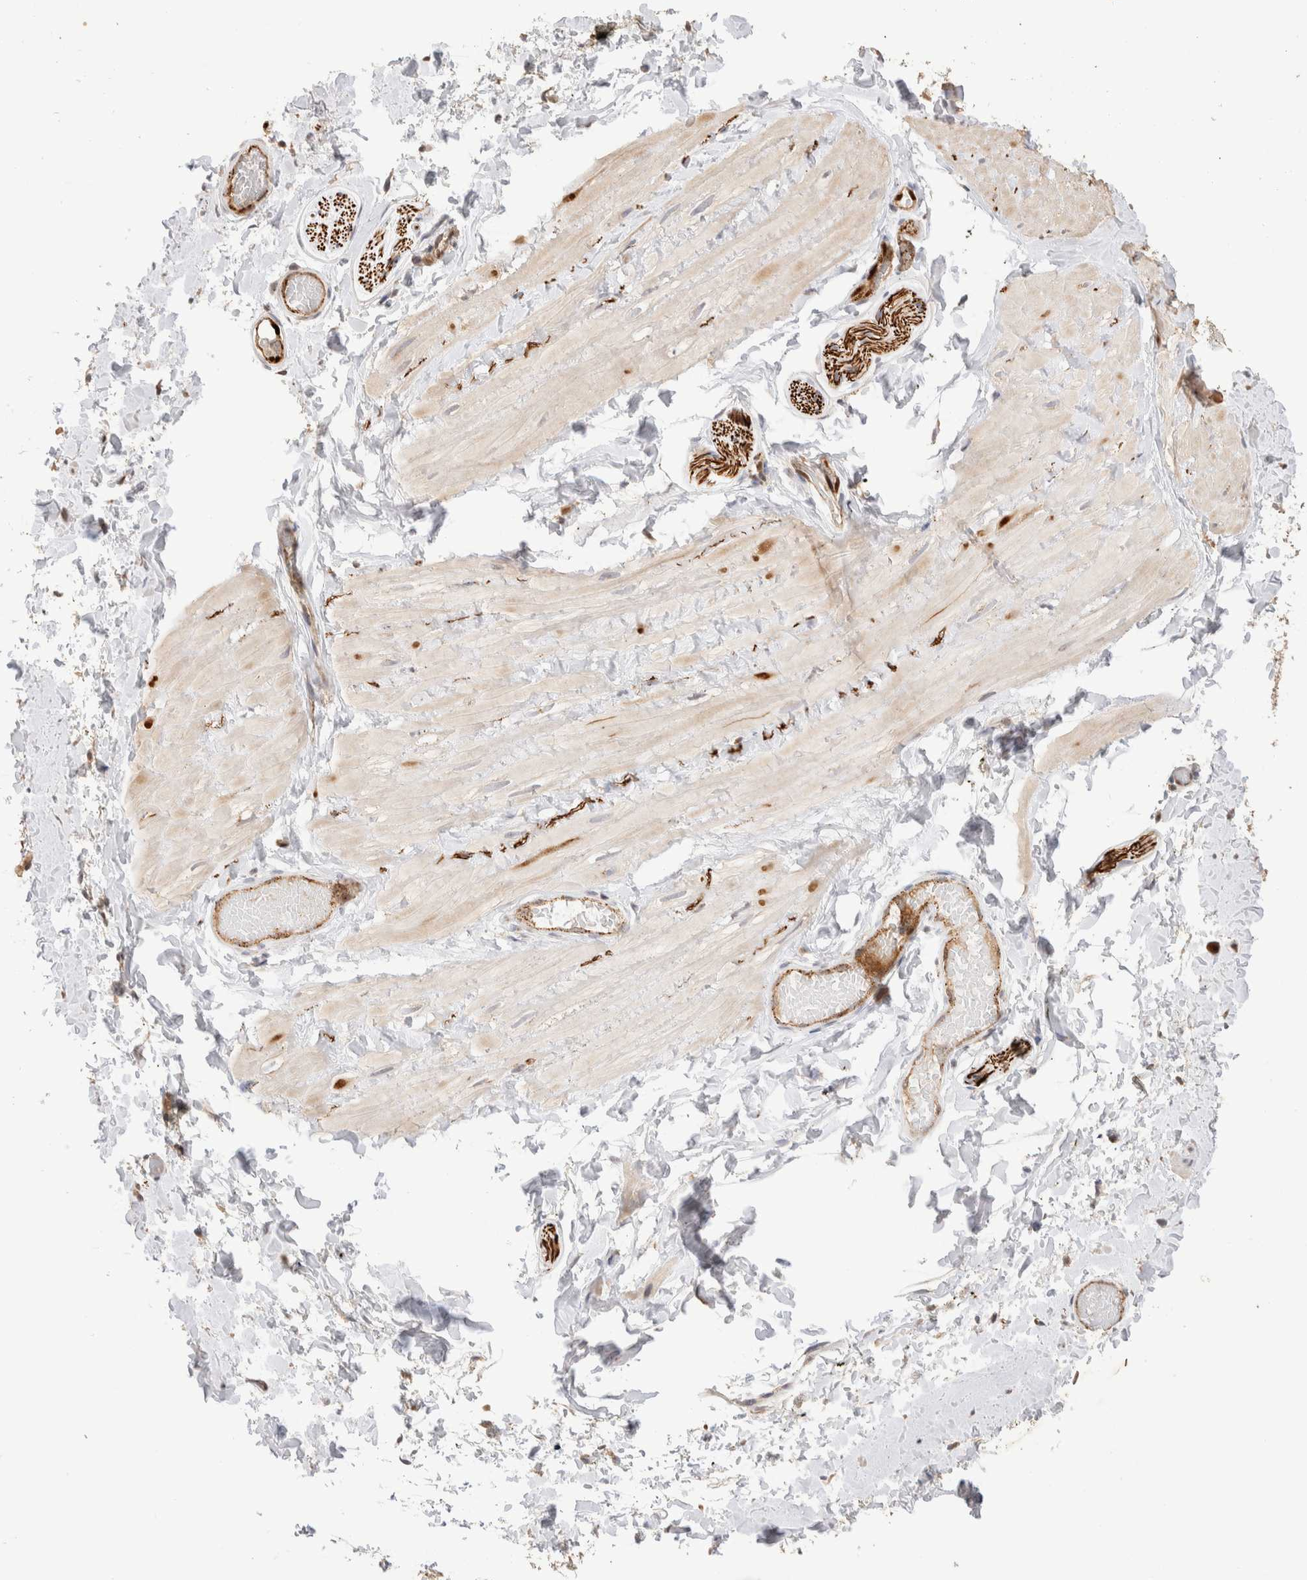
{"staining": {"intensity": "negative", "quantity": "none", "location": "none"}, "tissue": "adipose tissue", "cell_type": "Adipocytes", "image_type": "normal", "snomed": [{"axis": "morphology", "description": "Normal tissue, NOS"}, {"axis": "topography", "description": "Adipose tissue"}, {"axis": "topography", "description": "Vascular tissue"}, {"axis": "topography", "description": "Peripheral nerve tissue"}], "caption": "DAB (3,3'-diaminobenzidine) immunohistochemical staining of unremarkable human adipose tissue exhibits no significant expression in adipocytes.", "gene": "NSMAF", "patient": {"sex": "male", "age": 25}}